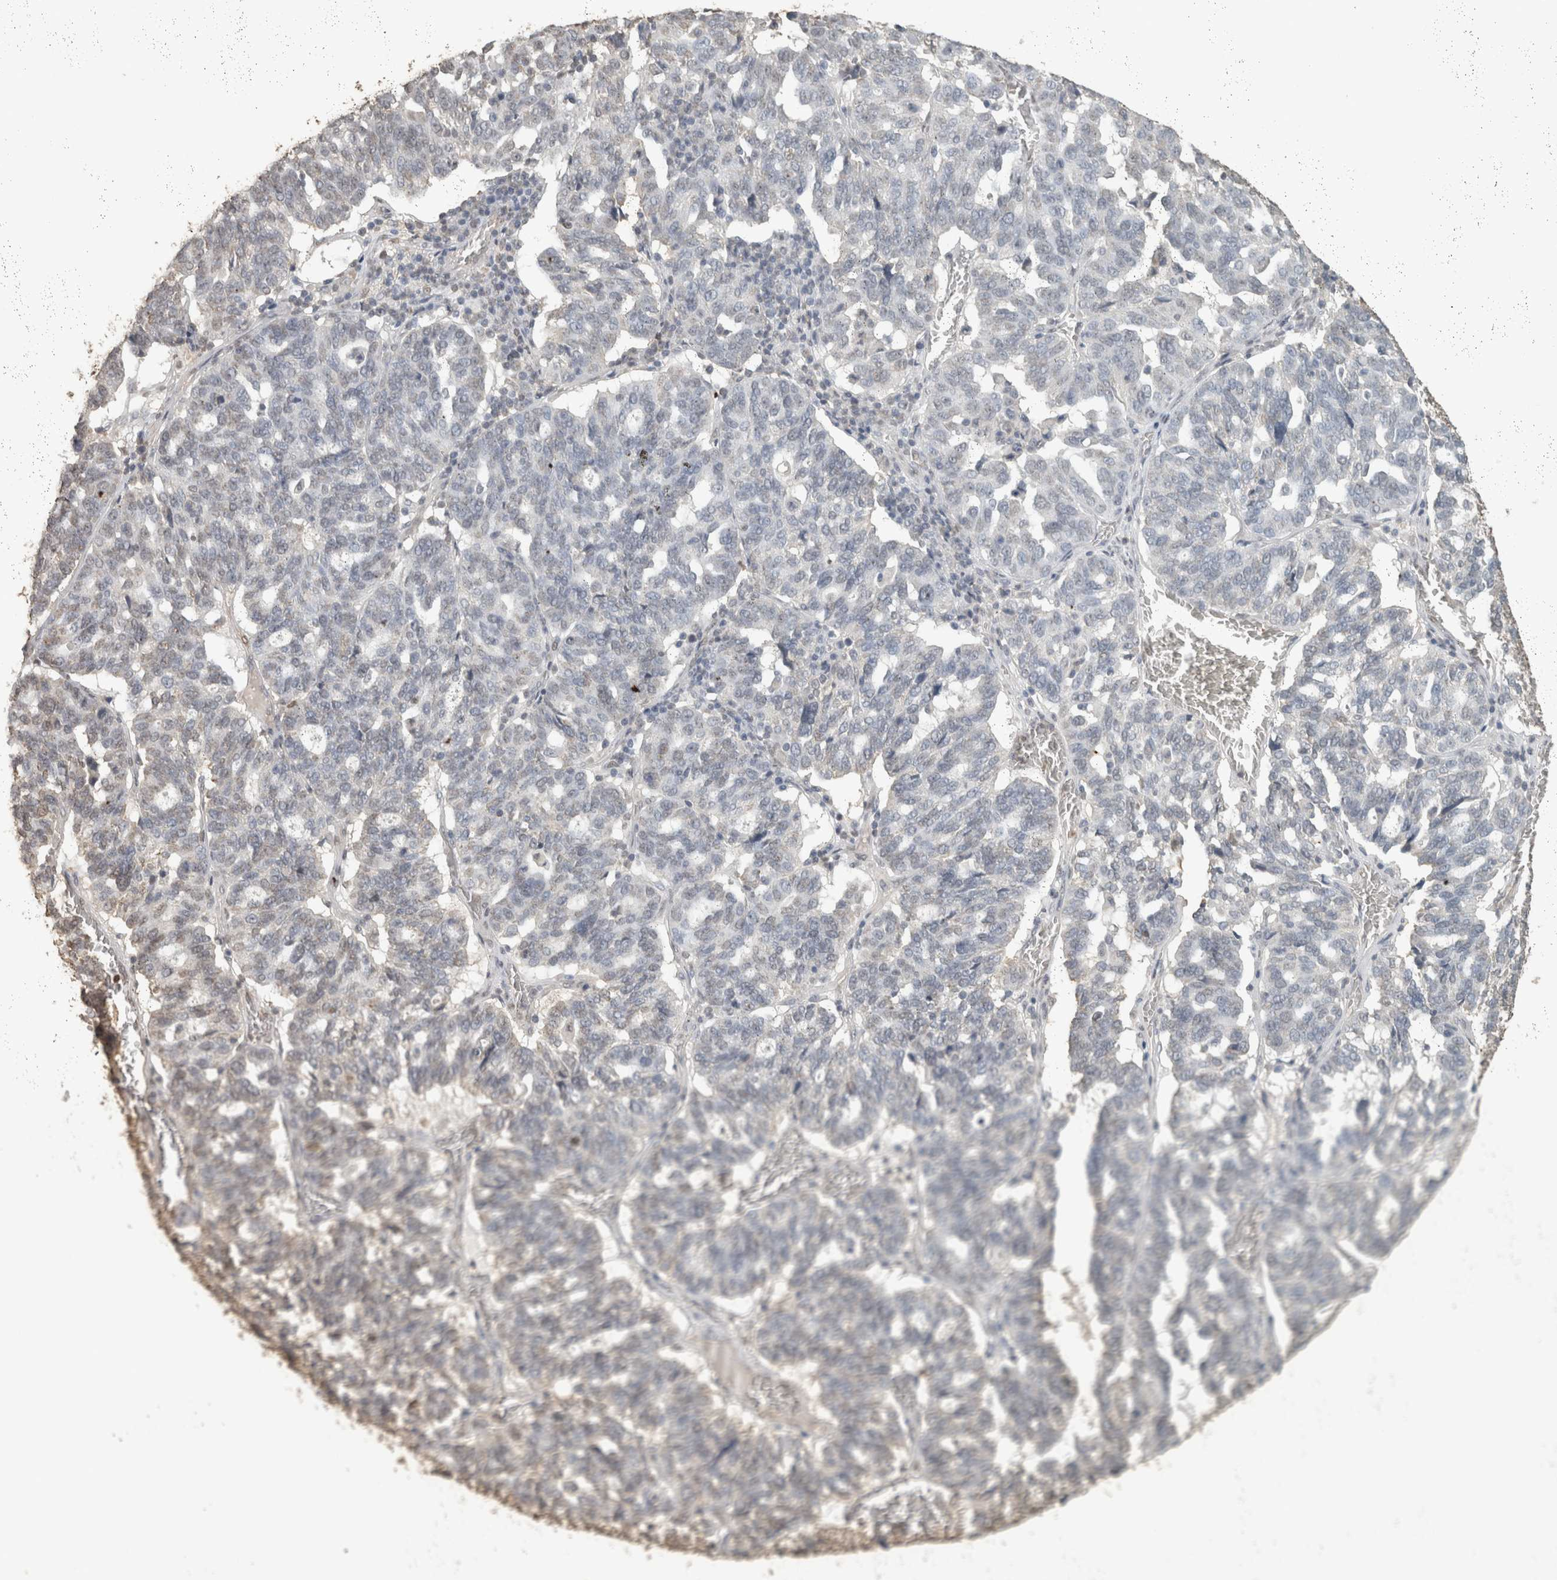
{"staining": {"intensity": "negative", "quantity": "none", "location": "none"}, "tissue": "ovarian cancer", "cell_type": "Tumor cells", "image_type": "cancer", "snomed": [{"axis": "morphology", "description": "Cystadenocarcinoma, serous, NOS"}, {"axis": "topography", "description": "Ovary"}], "caption": "This is an IHC photomicrograph of ovarian cancer (serous cystadenocarcinoma). There is no expression in tumor cells.", "gene": "HAND2", "patient": {"sex": "female", "age": 59}}